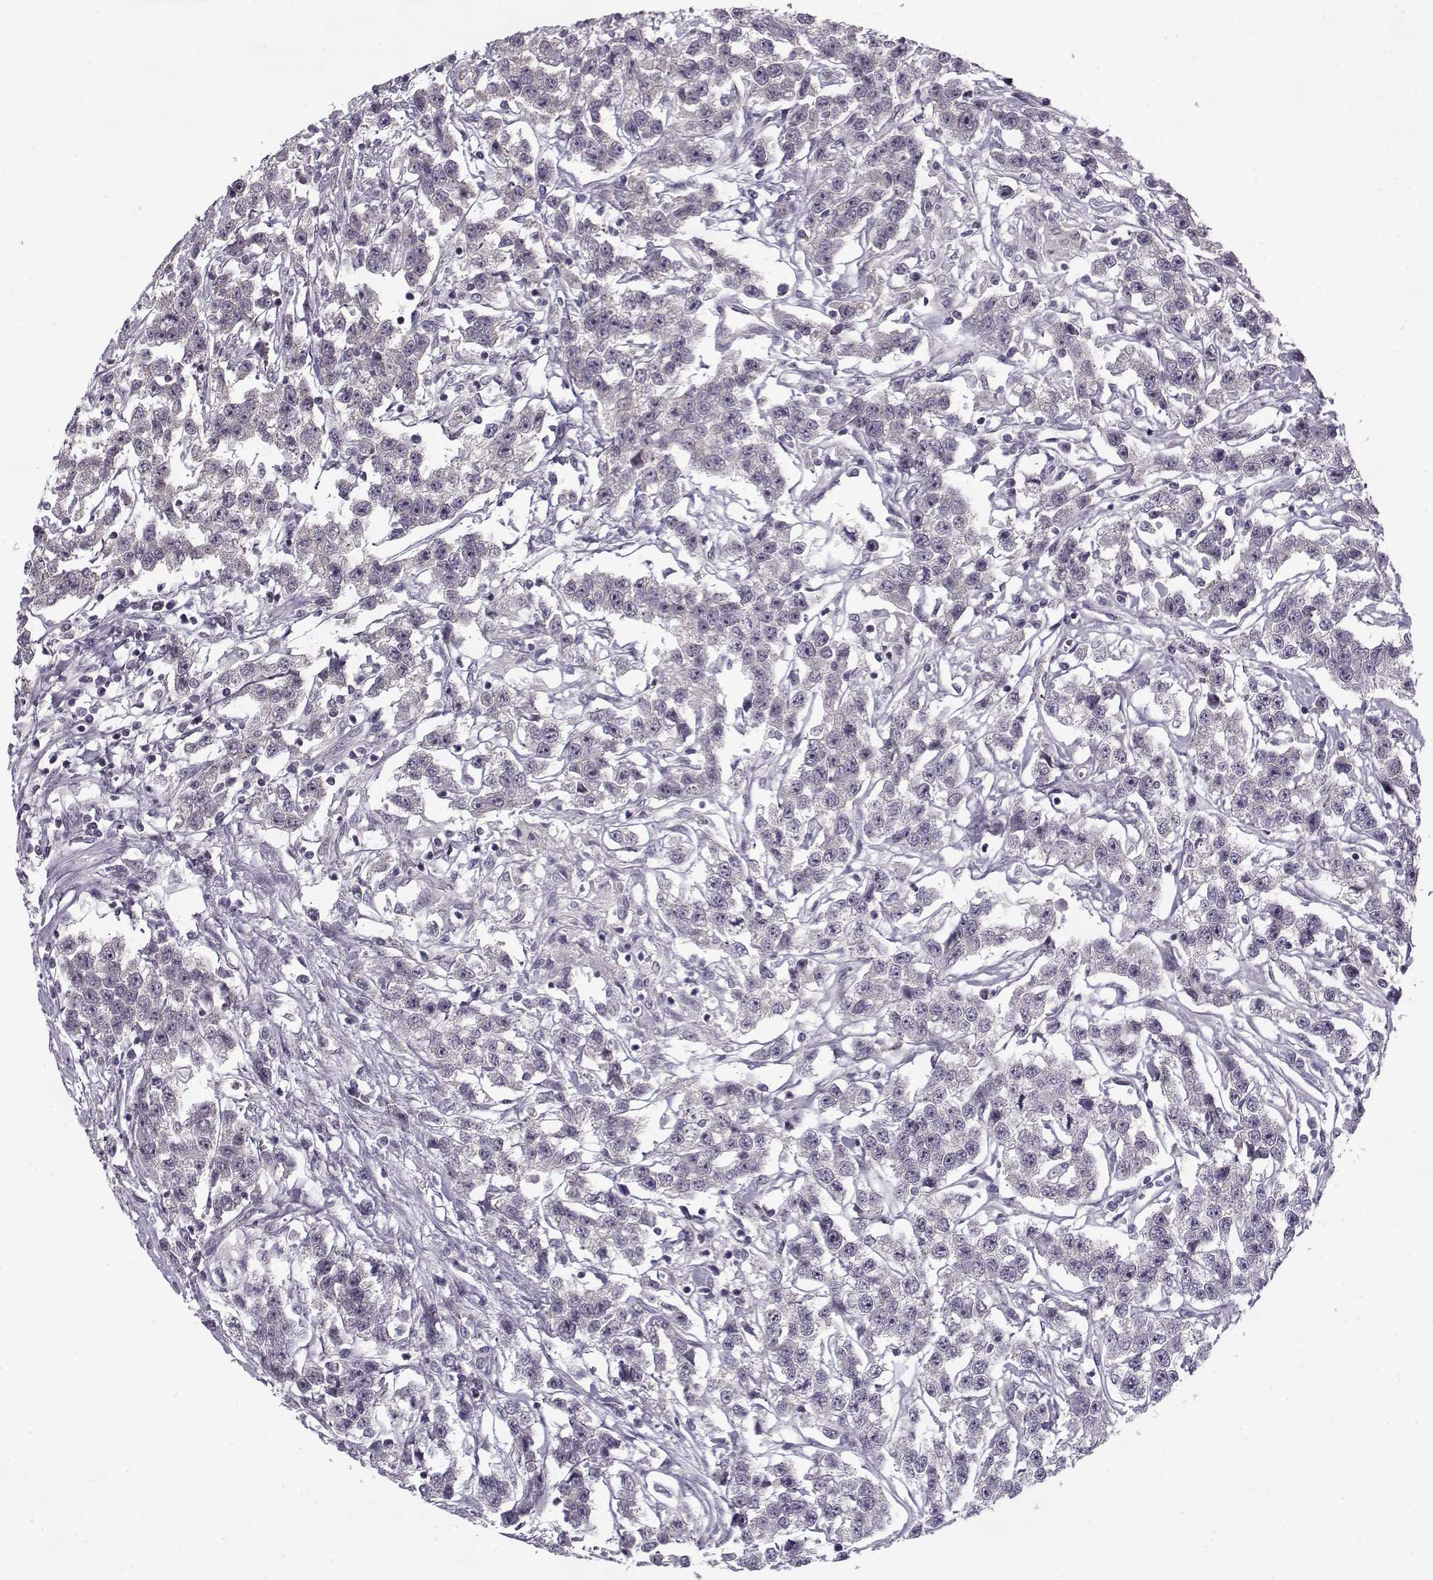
{"staining": {"intensity": "negative", "quantity": "none", "location": "none"}, "tissue": "testis cancer", "cell_type": "Tumor cells", "image_type": "cancer", "snomed": [{"axis": "morphology", "description": "Seminoma, NOS"}, {"axis": "topography", "description": "Testis"}], "caption": "IHC micrograph of neoplastic tissue: human seminoma (testis) stained with DAB (3,3'-diaminobenzidine) demonstrates no significant protein expression in tumor cells. (DAB immunohistochemistry visualized using brightfield microscopy, high magnification).", "gene": "PNMT", "patient": {"sex": "male", "age": 59}}